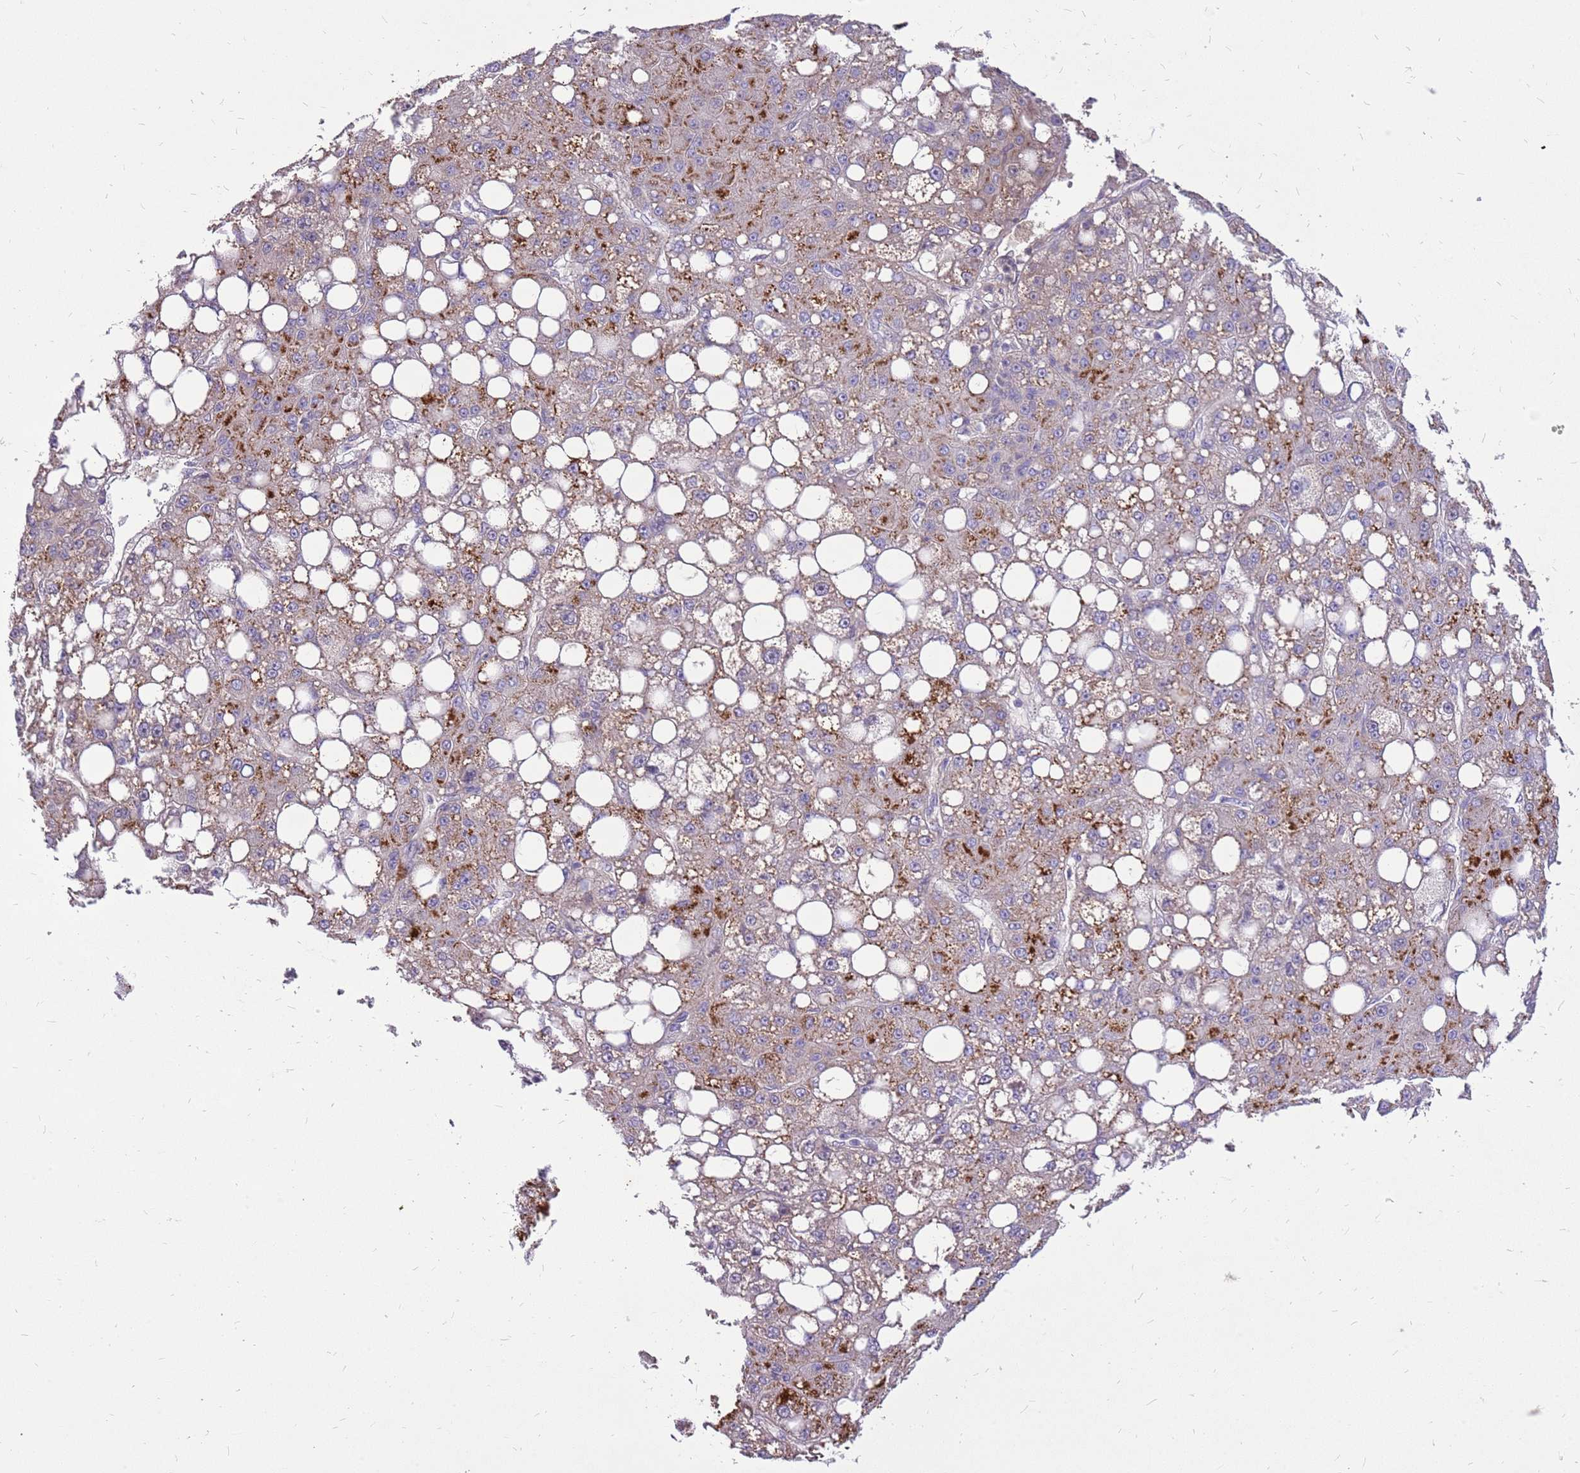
{"staining": {"intensity": "strong", "quantity": "25%-75%", "location": "cytoplasmic/membranous"}, "tissue": "liver cancer", "cell_type": "Tumor cells", "image_type": "cancer", "snomed": [{"axis": "morphology", "description": "Carcinoma, Hepatocellular, NOS"}, {"axis": "topography", "description": "Liver"}], "caption": "Protein staining of liver cancer (hepatocellular carcinoma) tissue shows strong cytoplasmic/membranous staining in approximately 25%-75% of tumor cells.", "gene": "WDR90", "patient": {"sex": "male", "age": 67}}